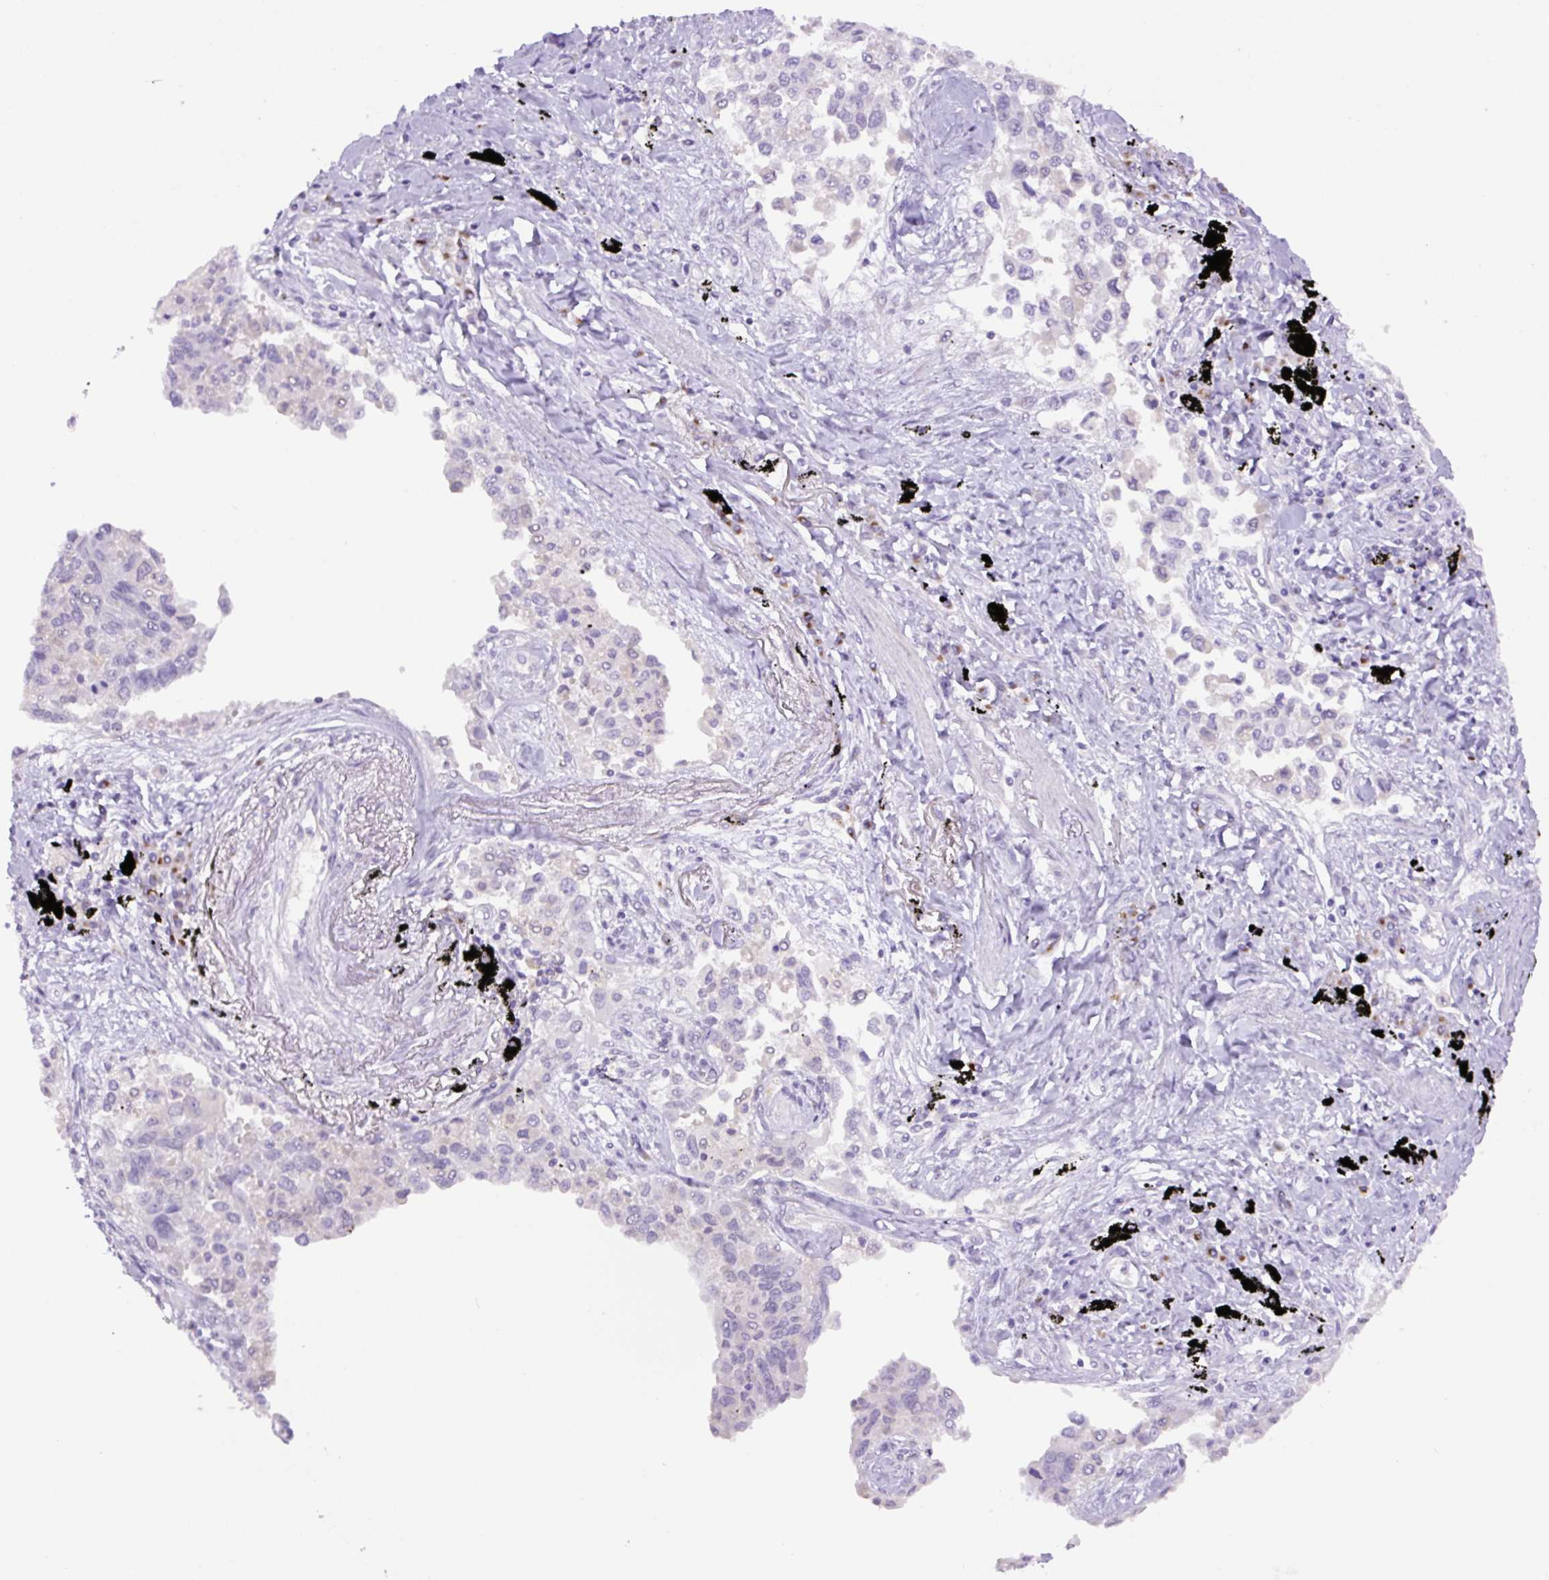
{"staining": {"intensity": "negative", "quantity": "none", "location": "none"}, "tissue": "lung cancer", "cell_type": "Tumor cells", "image_type": "cancer", "snomed": [{"axis": "morphology", "description": "Adenocarcinoma, NOS"}, {"axis": "topography", "description": "Lung"}], "caption": "An IHC micrograph of lung cancer is shown. There is no staining in tumor cells of lung cancer. The staining was performed using DAB to visualize the protein expression in brown, while the nuclei were stained in blue with hematoxylin (Magnification: 20x).", "gene": "MFSD3", "patient": {"sex": "male", "age": 67}}